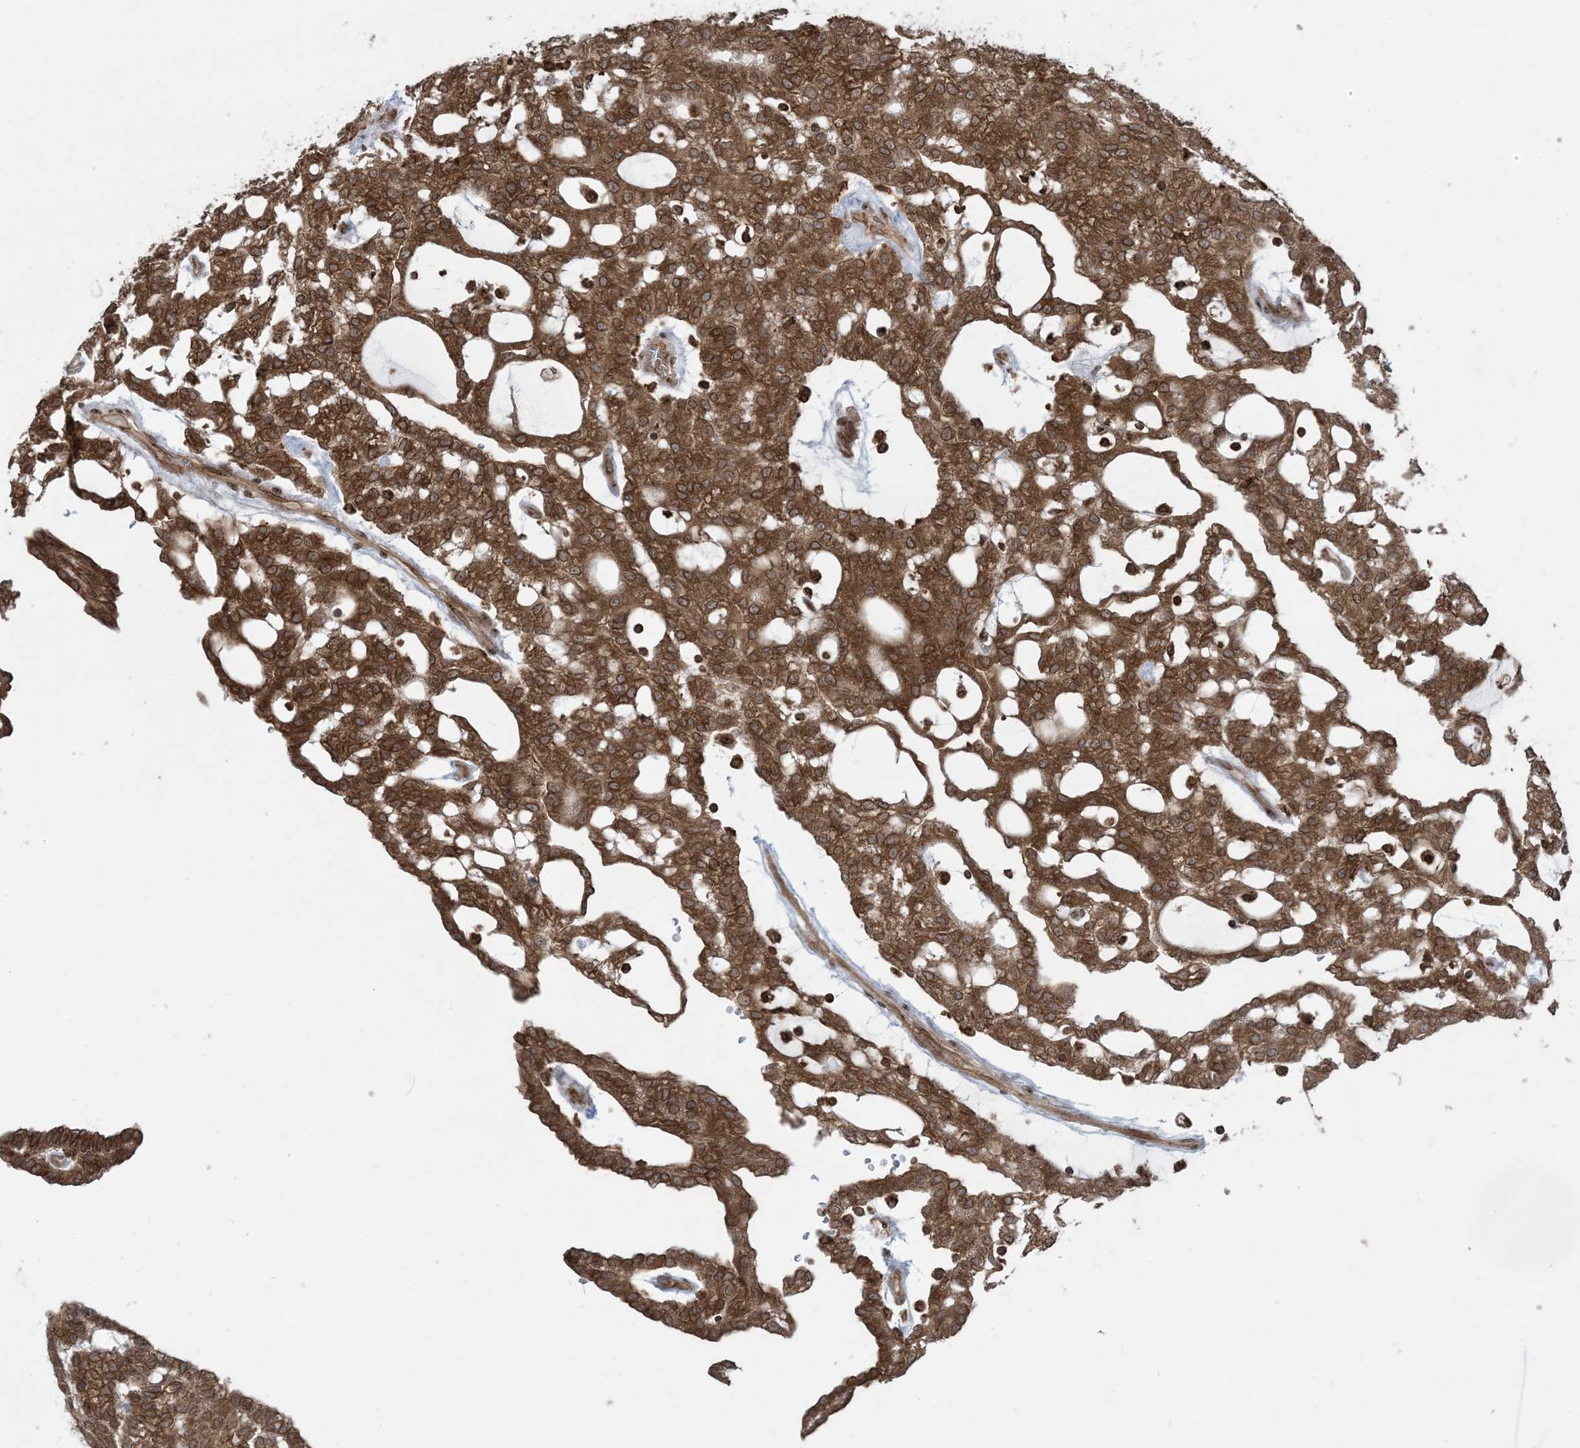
{"staining": {"intensity": "strong", "quantity": ">75%", "location": "cytoplasmic/membranous"}, "tissue": "renal cancer", "cell_type": "Tumor cells", "image_type": "cancer", "snomed": [{"axis": "morphology", "description": "Adenocarcinoma, NOS"}, {"axis": "topography", "description": "Kidney"}], "caption": "Immunohistochemistry of renal cancer (adenocarcinoma) shows high levels of strong cytoplasmic/membranous staining in about >75% of tumor cells. The staining was performed using DAB, with brown indicating positive protein expression. Nuclei are stained blue with hematoxylin.", "gene": "DDX19B", "patient": {"sex": "male", "age": 63}}